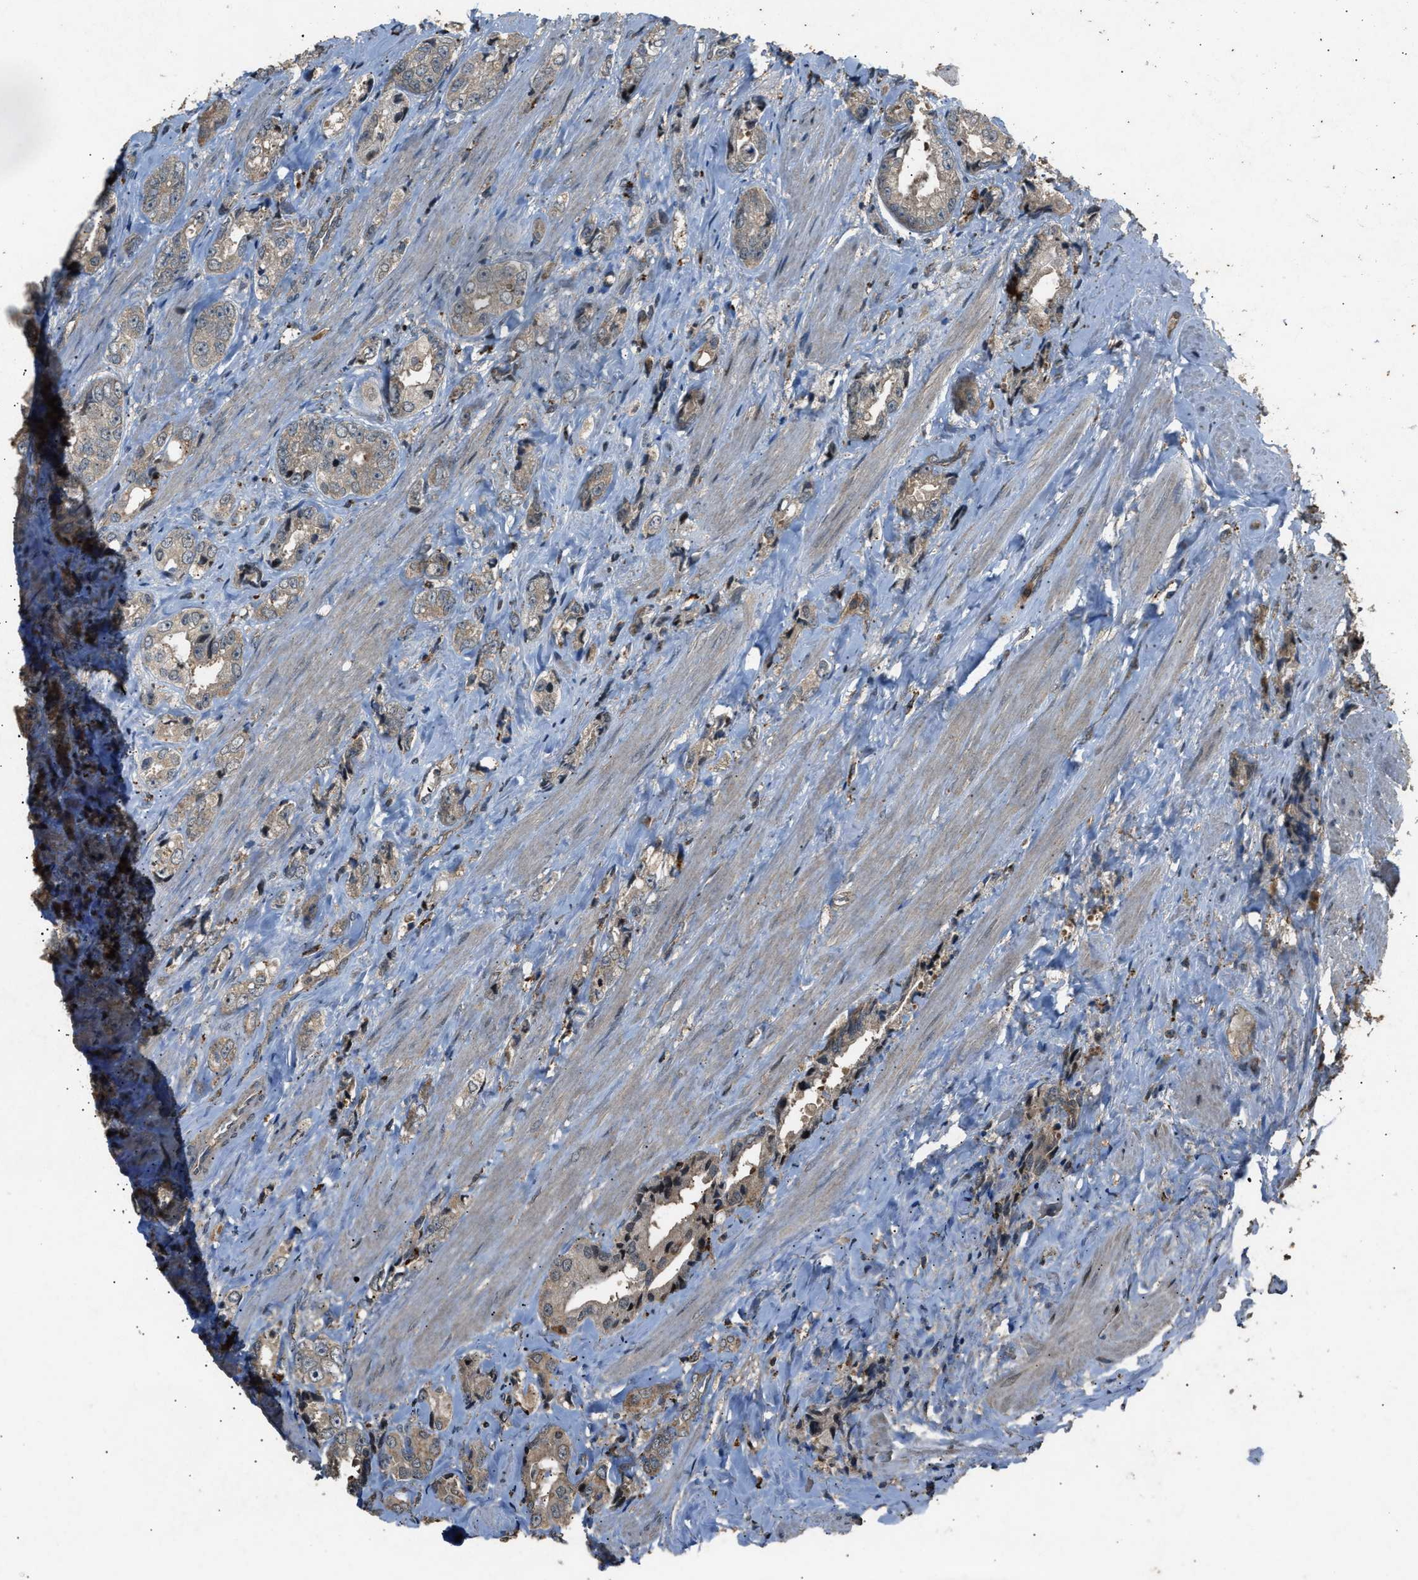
{"staining": {"intensity": "weak", "quantity": ">75%", "location": "cytoplasmic/membranous"}, "tissue": "prostate cancer", "cell_type": "Tumor cells", "image_type": "cancer", "snomed": [{"axis": "morphology", "description": "Adenocarcinoma, High grade"}, {"axis": "topography", "description": "Prostate"}], "caption": "Immunohistochemical staining of prostate cancer (adenocarcinoma (high-grade)) displays low levels of weak cytoplasmic/membranous protein staining in approximately >75% of tumor cells.", "gene": "PSMD1", "patient": {"sex": "male", "age": 61}}